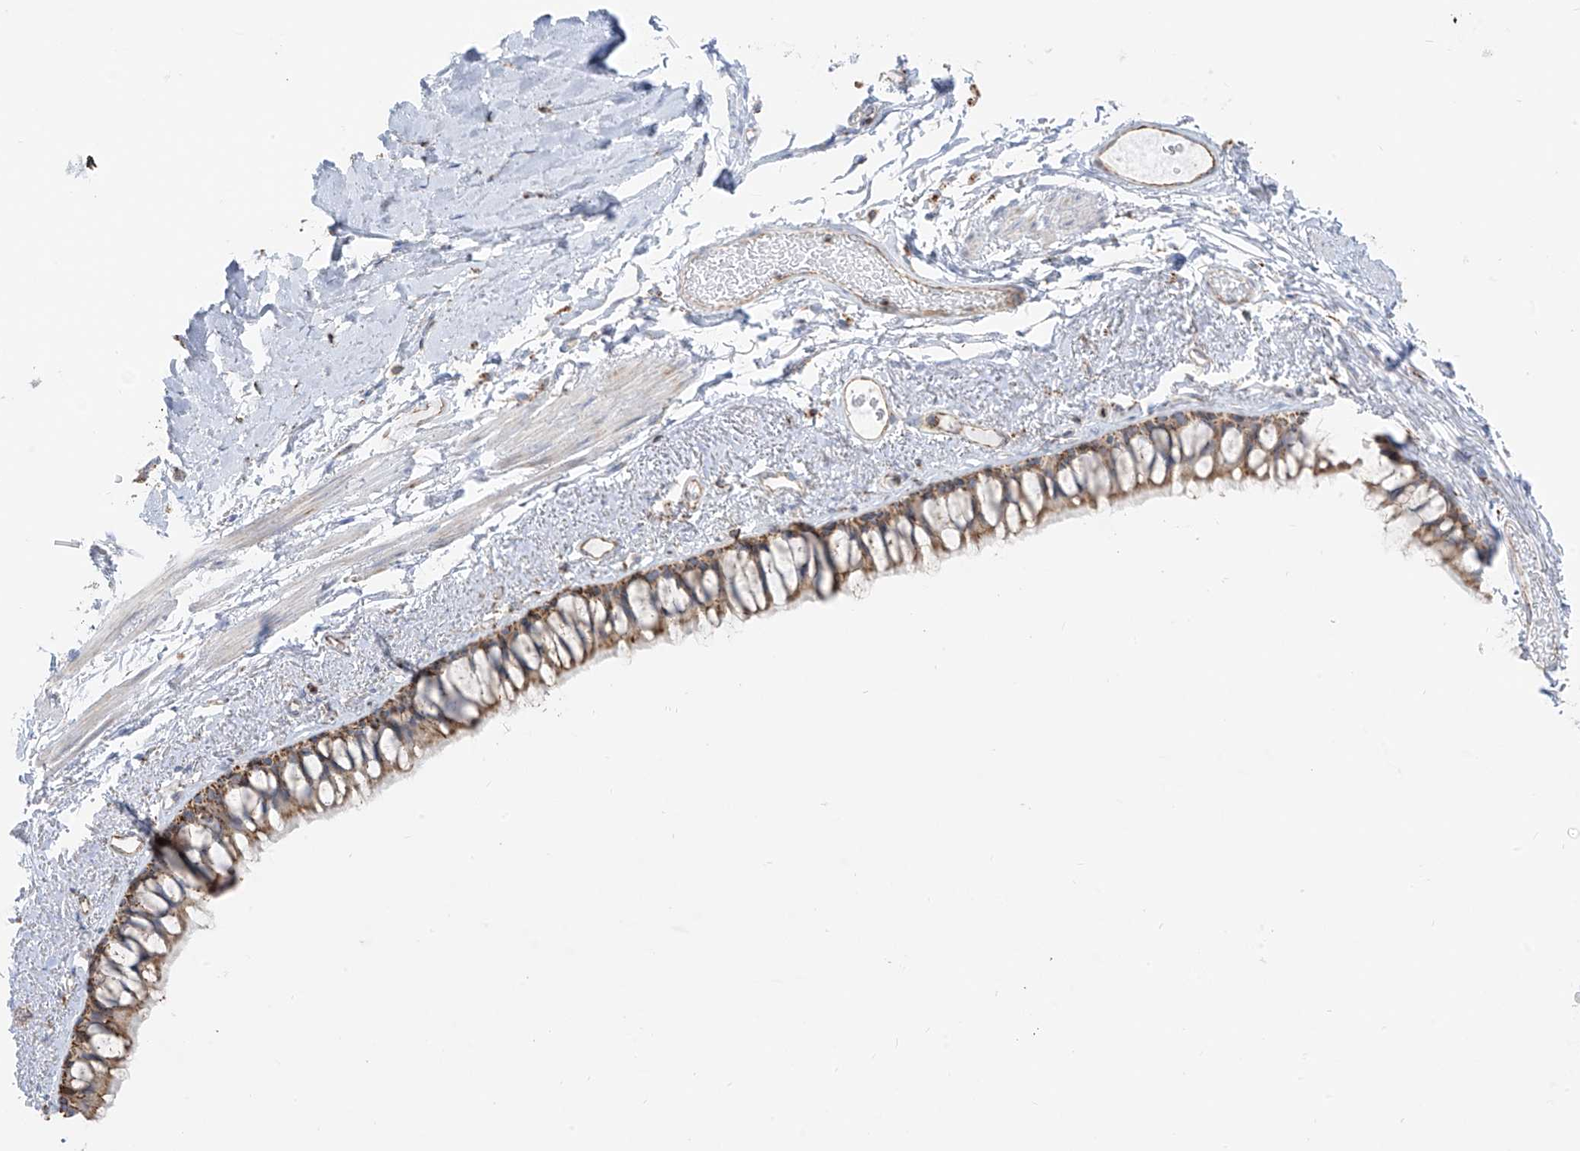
{"staining": {"intensity": "moderate", "quantity": ">75%", "location": "cytoplasmic/membranous"}, "tissue": "bronchus", "cell_type": "Respiratory epithelial cells", "image_type": "normal", "snomed": [{"axis": "morphology", "description": "Normal tissue, NOS"}, {"axis": "topography", "description": "Cartilage tissue"}, {"axis": "topography", "description": "Bronchus"}], "caption": "Unremarkable bronchus shows moderate cytoplasmic/membranous expression in approximately >75% of respiratory epithelial cells, visualized by immunohistochemistry. Nuclei are stained in blue.", "gene": "ETHE1", "patient": {"sex": "female", "age": 73}}